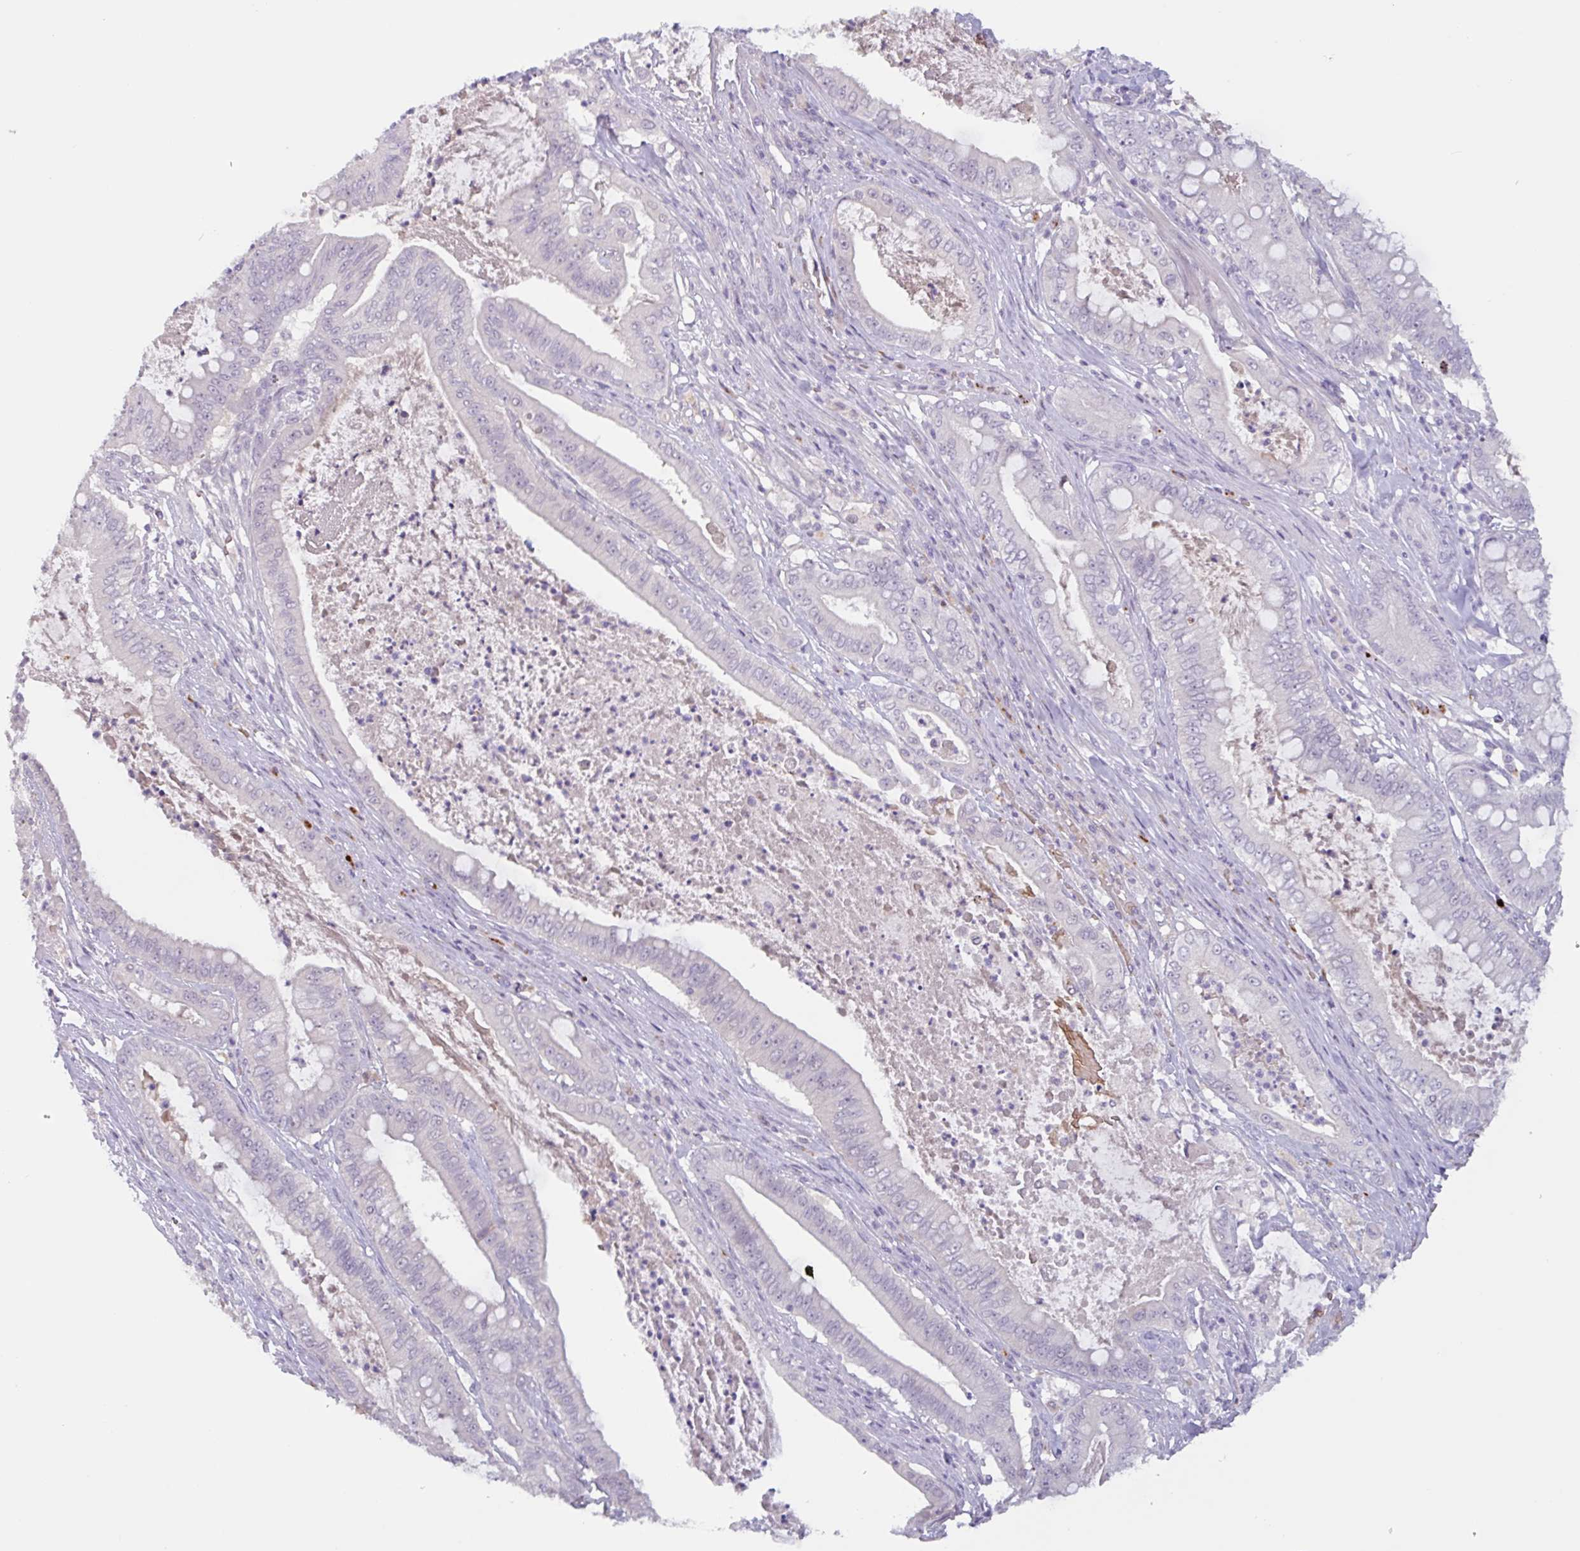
{"staining": {"intensity": "negative", "quantity": "none", "location": "none"}, "tissue": "pancreatic cancer", "cell_type": "Tumor cells", "image_type": "cancer", "snomed": [{"axis": "morphology", "description": "Adenocarcinoma, NOS"}, {"axis": "topography", "description": "Pancreas"}], "caption": "DAB immunohistochemical staining of adenocarcinoma (pancreatic) demonstrates no significant expression in tumor cells.", "gene": "RHAG", "patient": {"sex": "male", "age": 71}}